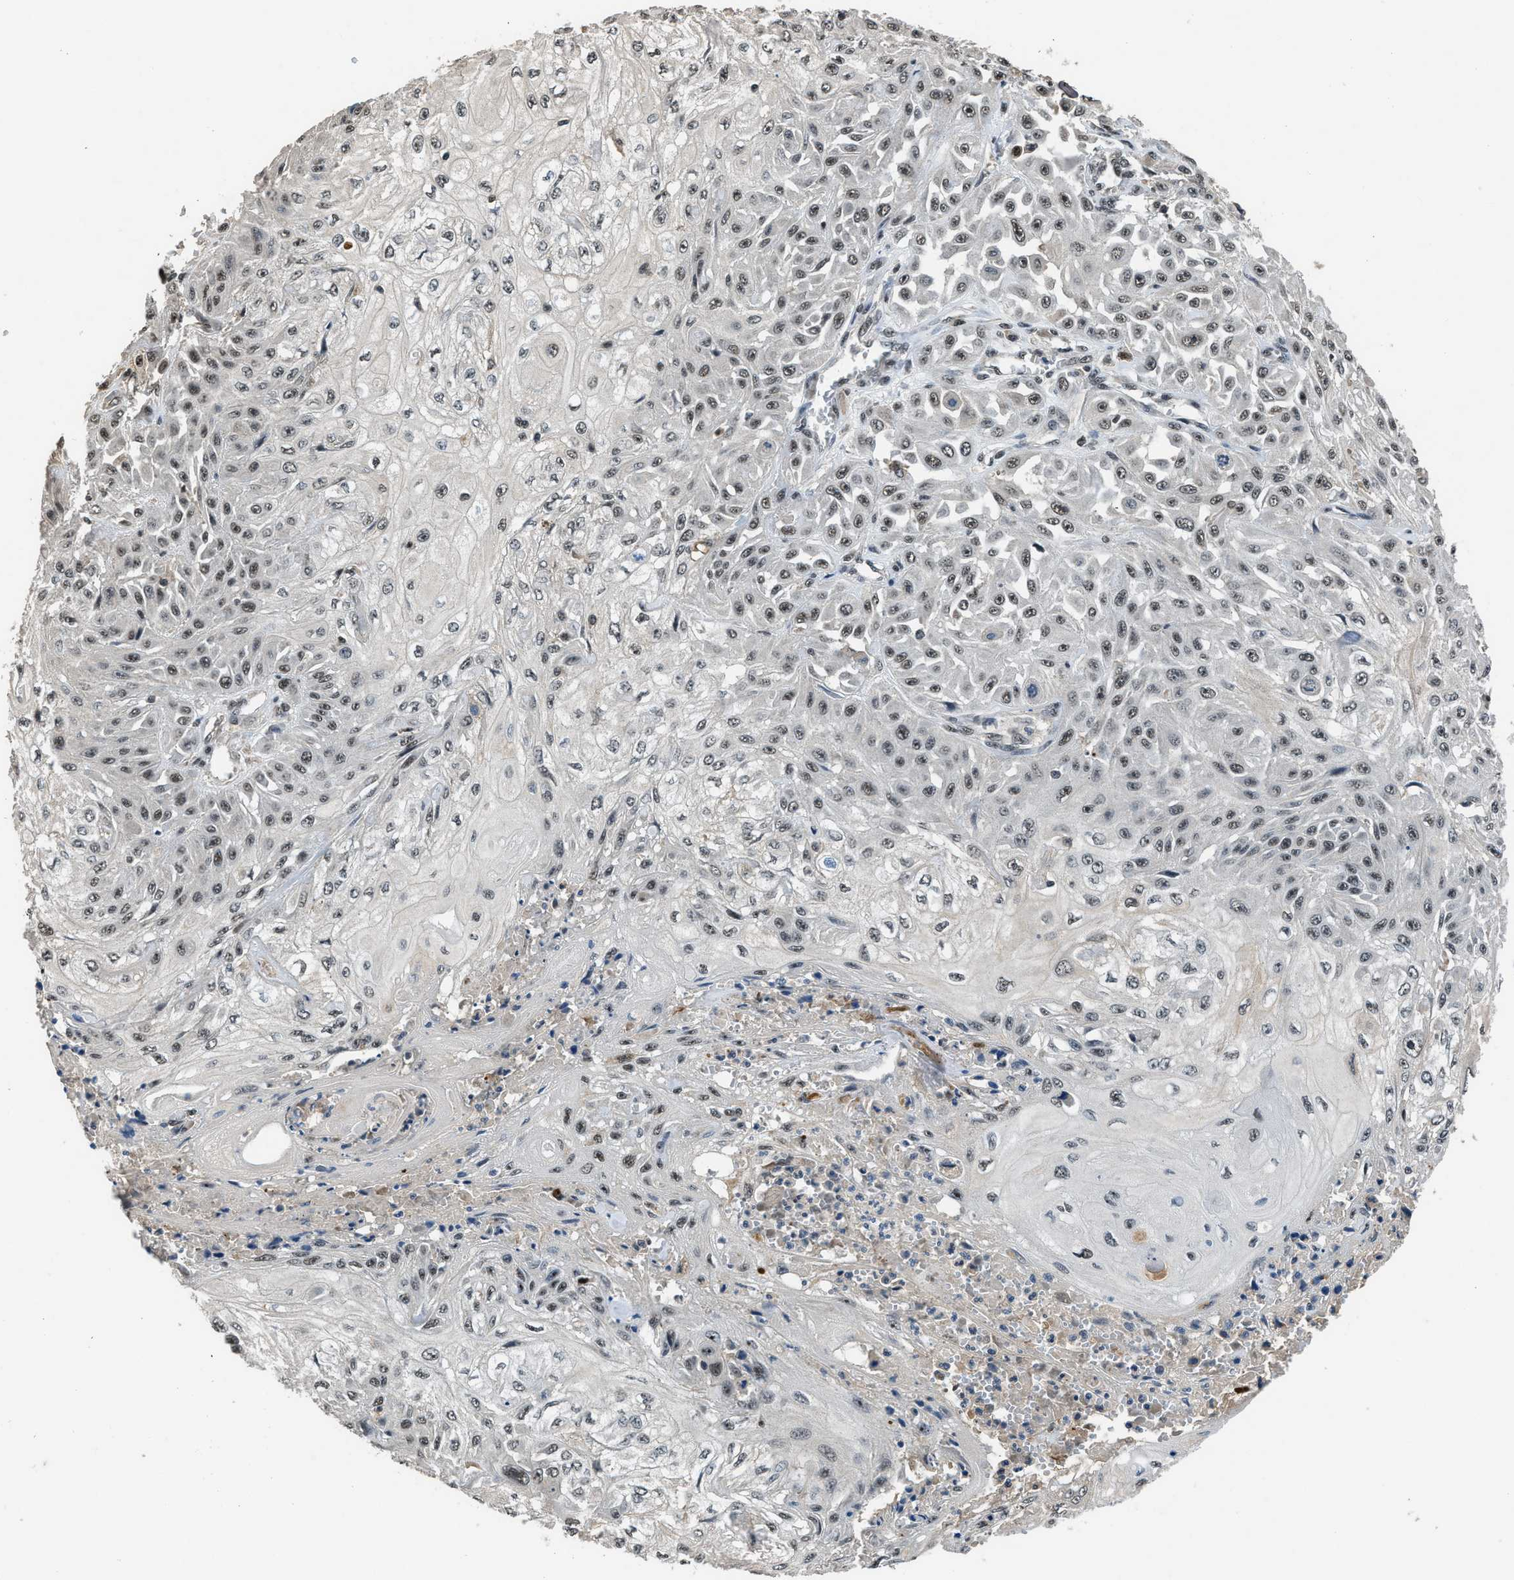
{"staining": {"intensity": "weak", "quantity": "25%-75%", "location": "nuclear"}, "tissue": "skin cancer", "cell_type": "Tumor cells", "image_type": "cancer", "snomed": [{"axis": "morphology", "description": "Squamous cell carcinoma, NOS"}, {"axis": "morphology", "description": "Squamous cell carcinoma, metastatic, NOS"}, {"axis": "topography", "description": "Skin"}, {"axis": "topography", "description": "Lymph node"}], "caption": "This micrograph demonstrates skin cancer (metastatic squamous cell carcinoma) stained with IHC to label a protein in brown. The nuclear of tumor cells show weak positivity for the protein. Nuclei are counter-stained blue.", "gene": "SLC15A4", "patient": {"sex": "male", "age": 75}}